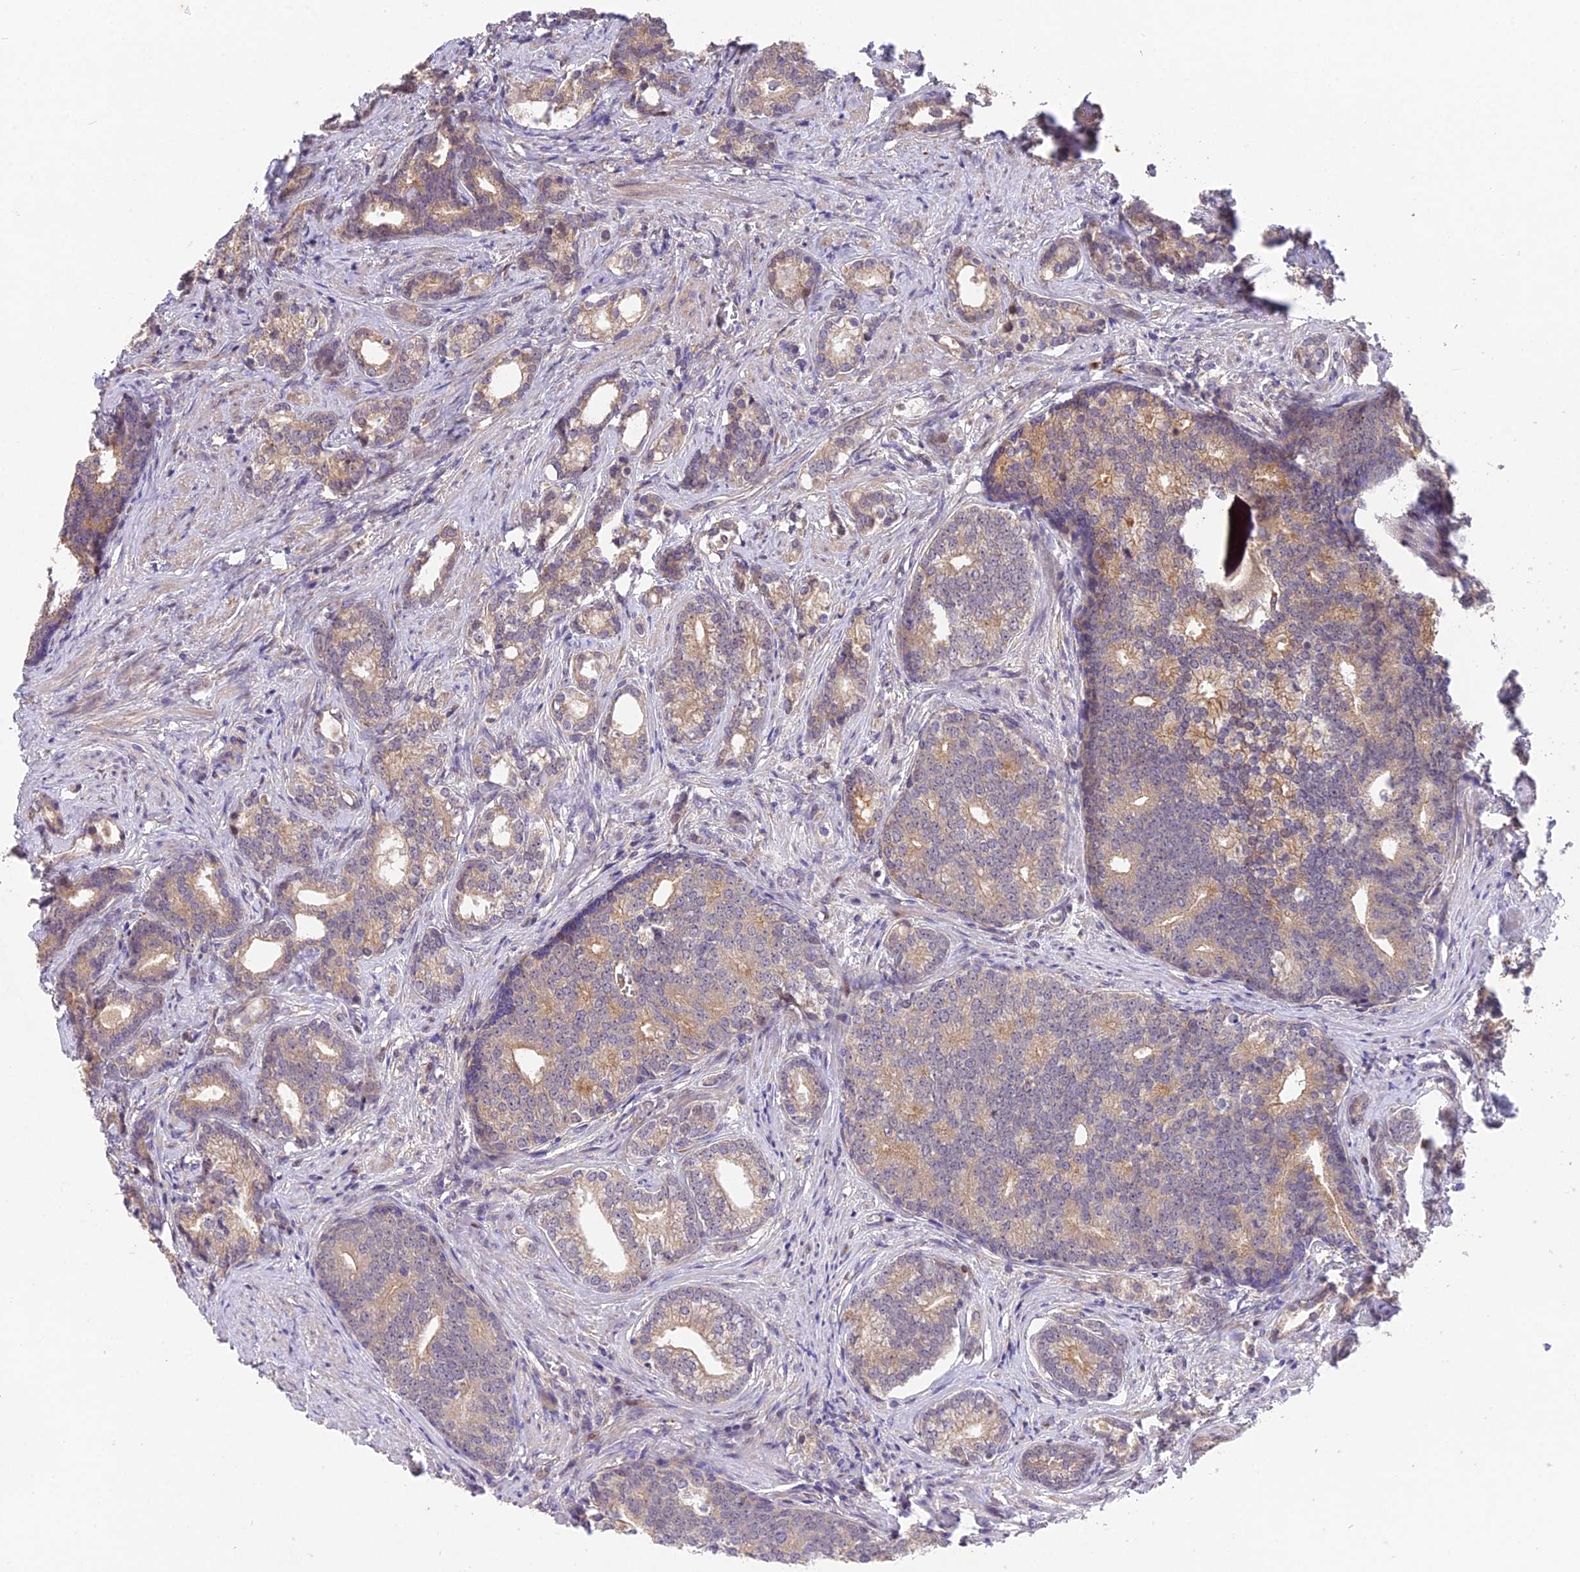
{"staining": {"intensity": "weak", "quantity": "<25%", "location": "cytoplasmic/membranous"}, "tissue": "prostate cancer", "cell_type": "Tumor cells", "image_type": "cancer", "snomed": [{"axis": "morphology", "description": "Adenocarcinoma, Low grade"}, {"axis": "topography", "description": "Prostate"}], "caption": "A high-resolution image shows IHC staining of adenocarcinoma (low-grade) (prostate), which demonstrates no significant expression in tumor cells.", "gene": "PUS10", "patient": {"sex": "male", "age": 71}}